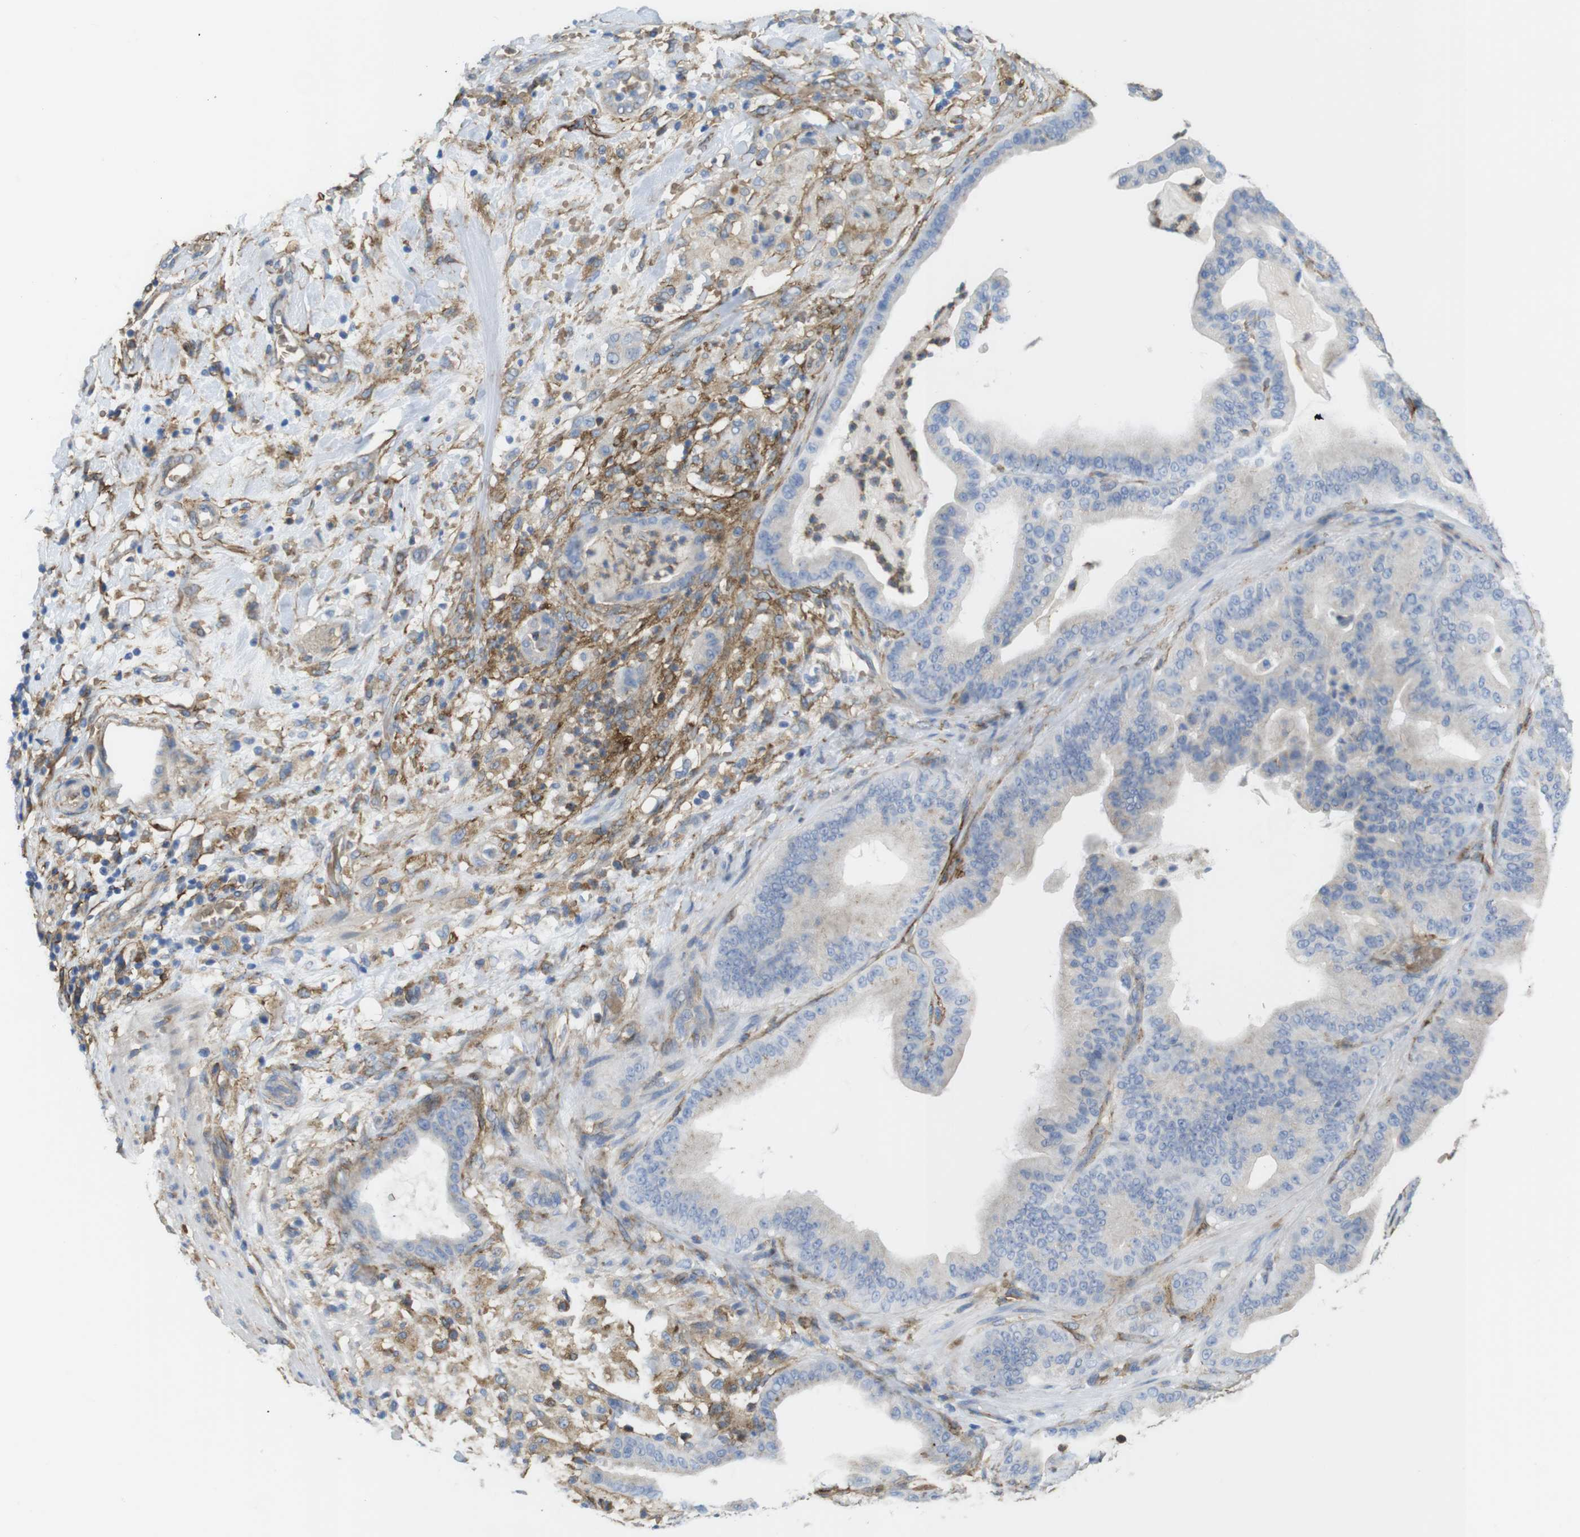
{"staining": {"intensity": "negative", "quantity": "none", "location": "none"}, "tissue": "pancreatic cancer", "cell_type": "Tumor cells", "image_type": "cancer", "snomed": [{"axis": "morphology", "description": "Adenocarcinoma, NOS"}, {"axis": "topography", "description": "Pancreas"}], "caption": "Human adenocarcinoma (pancreatic) stained for a protein using IHC reveals no staining in tumor cells.", "gene": "CYBRD1", "patient": {"sex": "male", "age": 63}}